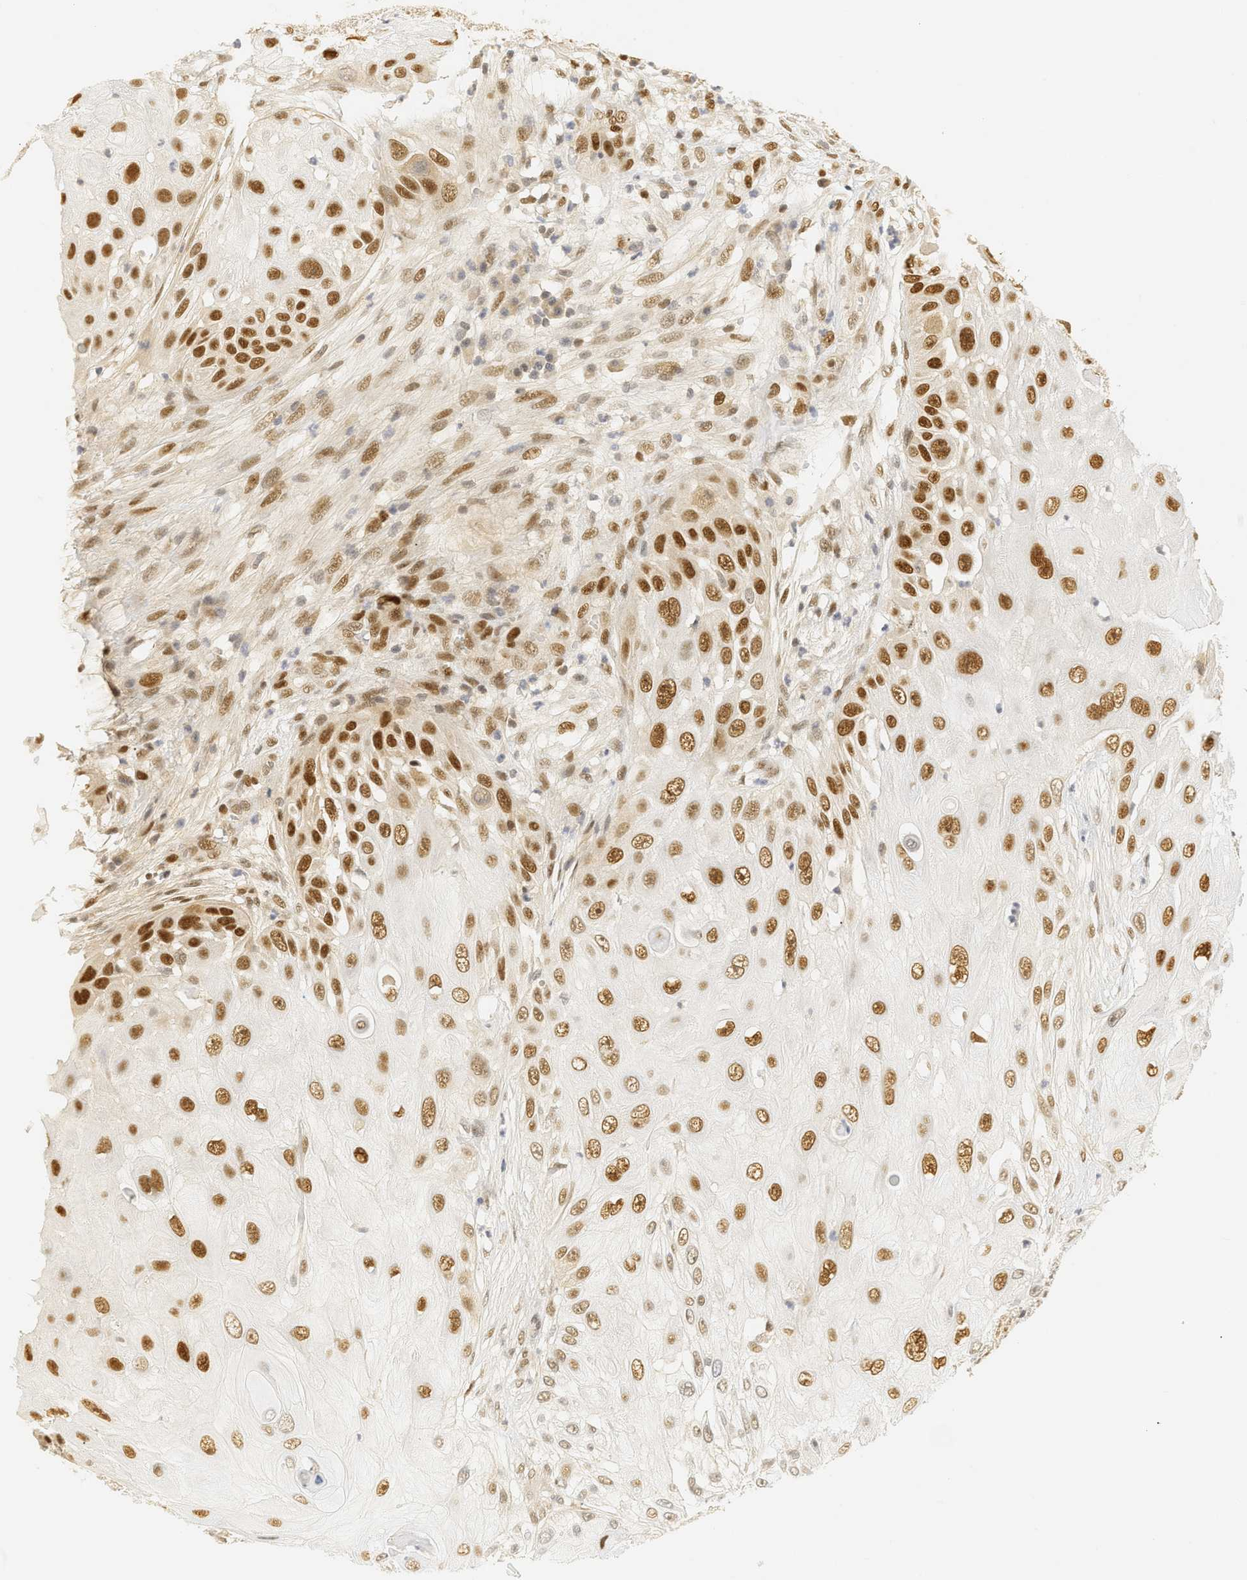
{"staining": {"intensity": "strong", "quantity": ">75%", "location": "nuclear"}, "tissue": "skin cancer", "cell_type": "Tumor cells", "image_type": "cancer", "snomed": [{"axis": "morphology", "description": "Squamous cell carcinoma, NOS"}, {"axis": "topography", "description": "Skin"}], "caption": "Skin squamous cell carcinoma tissue demonstrates strong nuclear staining in approximately >75% of tumor cells", "gene": "SSBP2", "patient": {"sex": "female", "age": 44}}